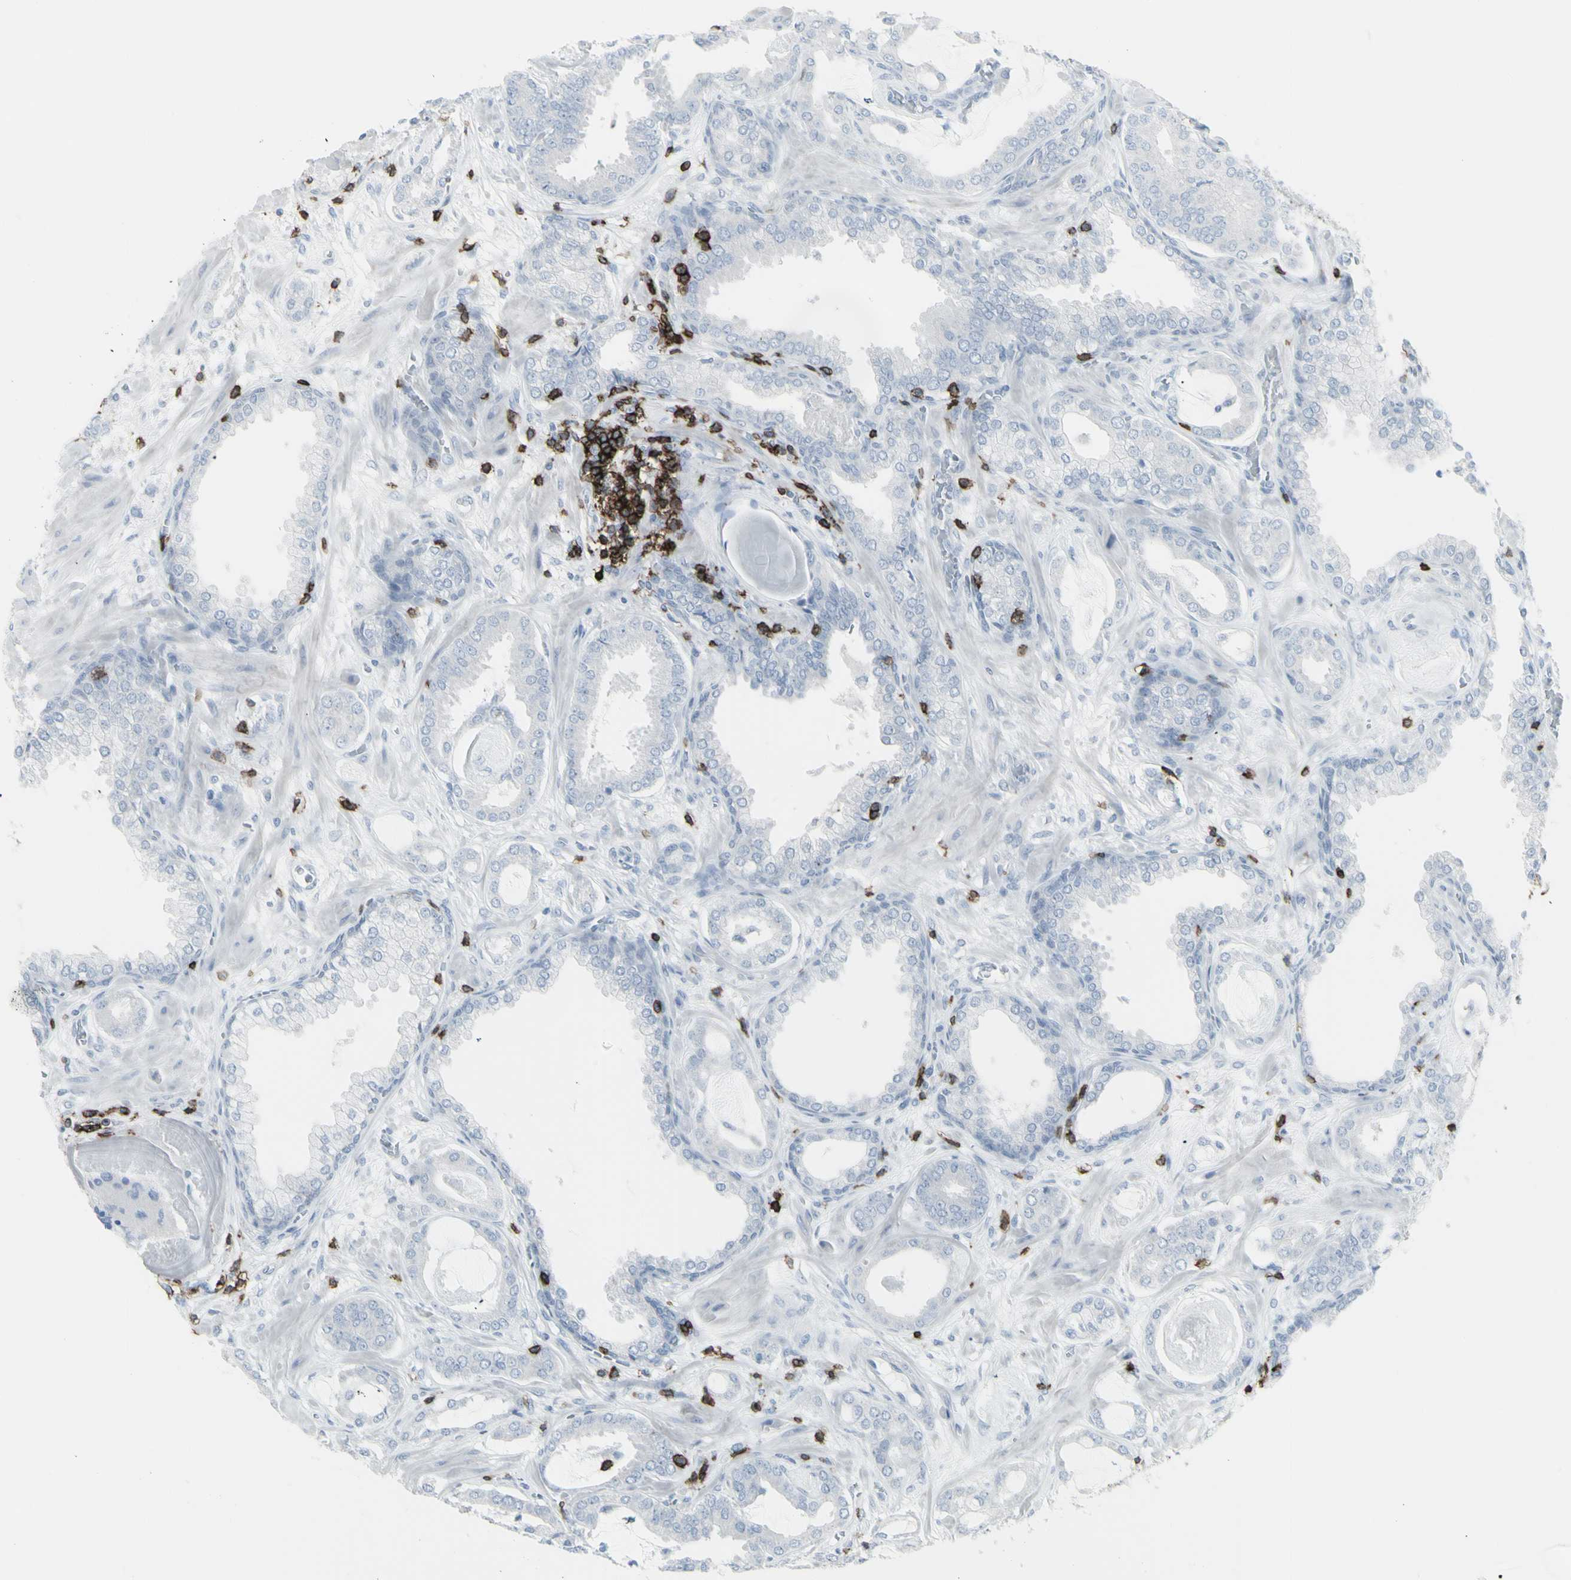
{"staining": {"intensity": "negative", "quantity": "none", "location": "none"}, "tissue": "prostate cancer", "cell_type": "Tumor cells", "image_type": "cancer", "snomed": [{"axis": "morphology", "description": "Adenocarcinoma, Low grade"}, {"axis": "topography", "description": "Prostate"}], "caption": "High power microscopy image of an immunohistochemistry (IHC) image of prostate cancer, revealing no significant staining in tumor cells.", "gene": "CD247", "patient": {"sex": "male", "age": 53}}